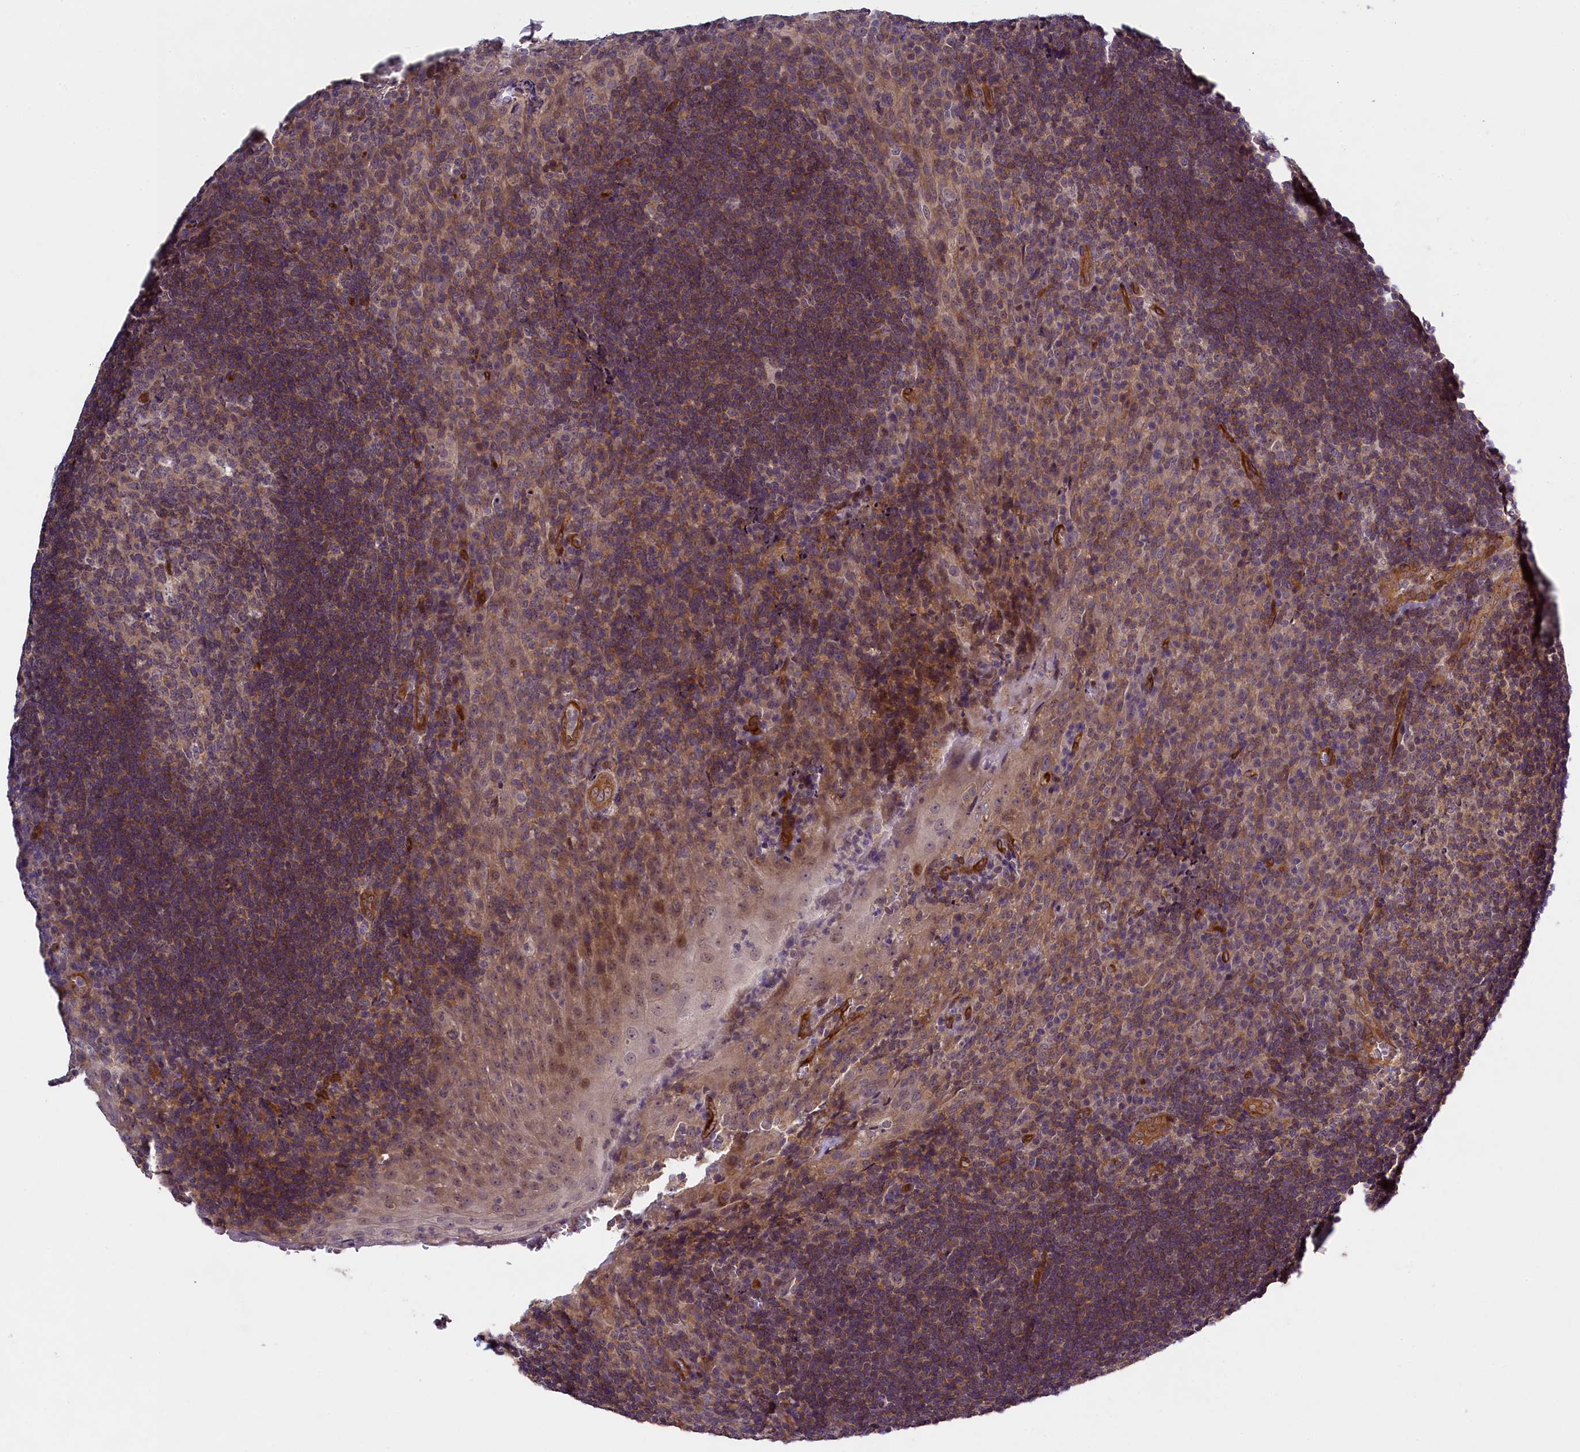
{"staining": {"intensity": "weak", "quantity": "<25%", "location": "cytoplasmic/membranous"}, "tissue": "tonsil", "cell_type": "Germinal center cells", "image_type": "normal", "snomed": [{"axis": "morphology", "description": "Normal tissue, NOS"}, {"axis": "topography", "description": "Tonsil"}], "caption": "Normal tonsil was stained to show a protein in brown. There is no significant expression in germinal center cells.", "gene": "SNRK", "patient": {"sex": "male", "age": 17}}